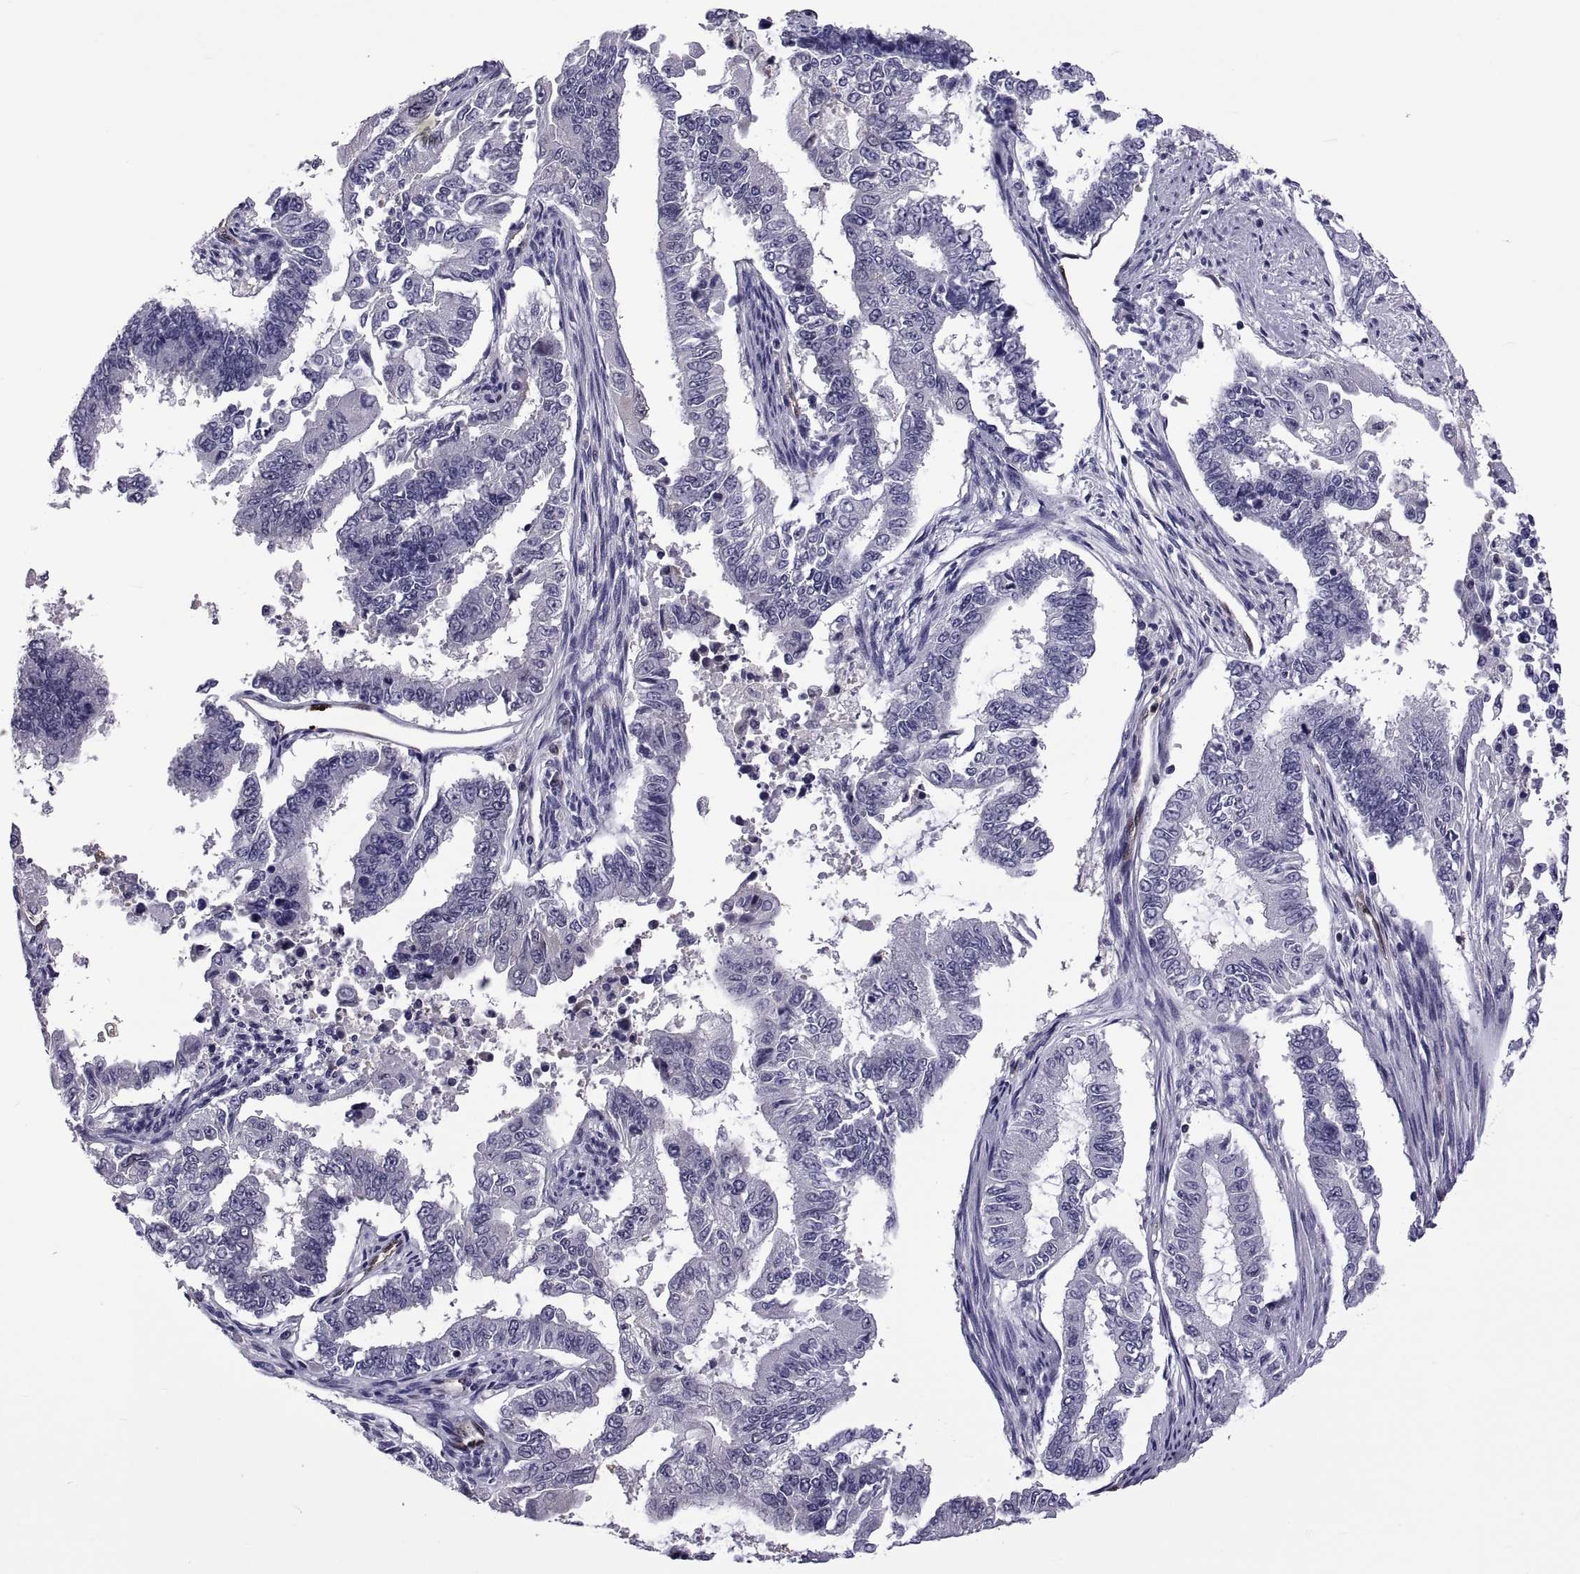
{"staining": {"intensity": "negative", "quantity": "none", "location": "none"}, "tissue": "endometrial cancer", "cell_type": "Tumor cells", "image_type": "cancer", "snomed": [{"axis": "morphology", "description": "Adenocarcinoma, NOS"}, {"axis": "topography", "description": "Uterus"}], "caption": "A high-resolution histopathology image shows immunohistochemistry (IHC) staining of endometrial adenocarcinoma, which demonstrates no significant staining in tumor cells.", "gene": "LCN9", "patient": {"sex": "female", "age": 59}}